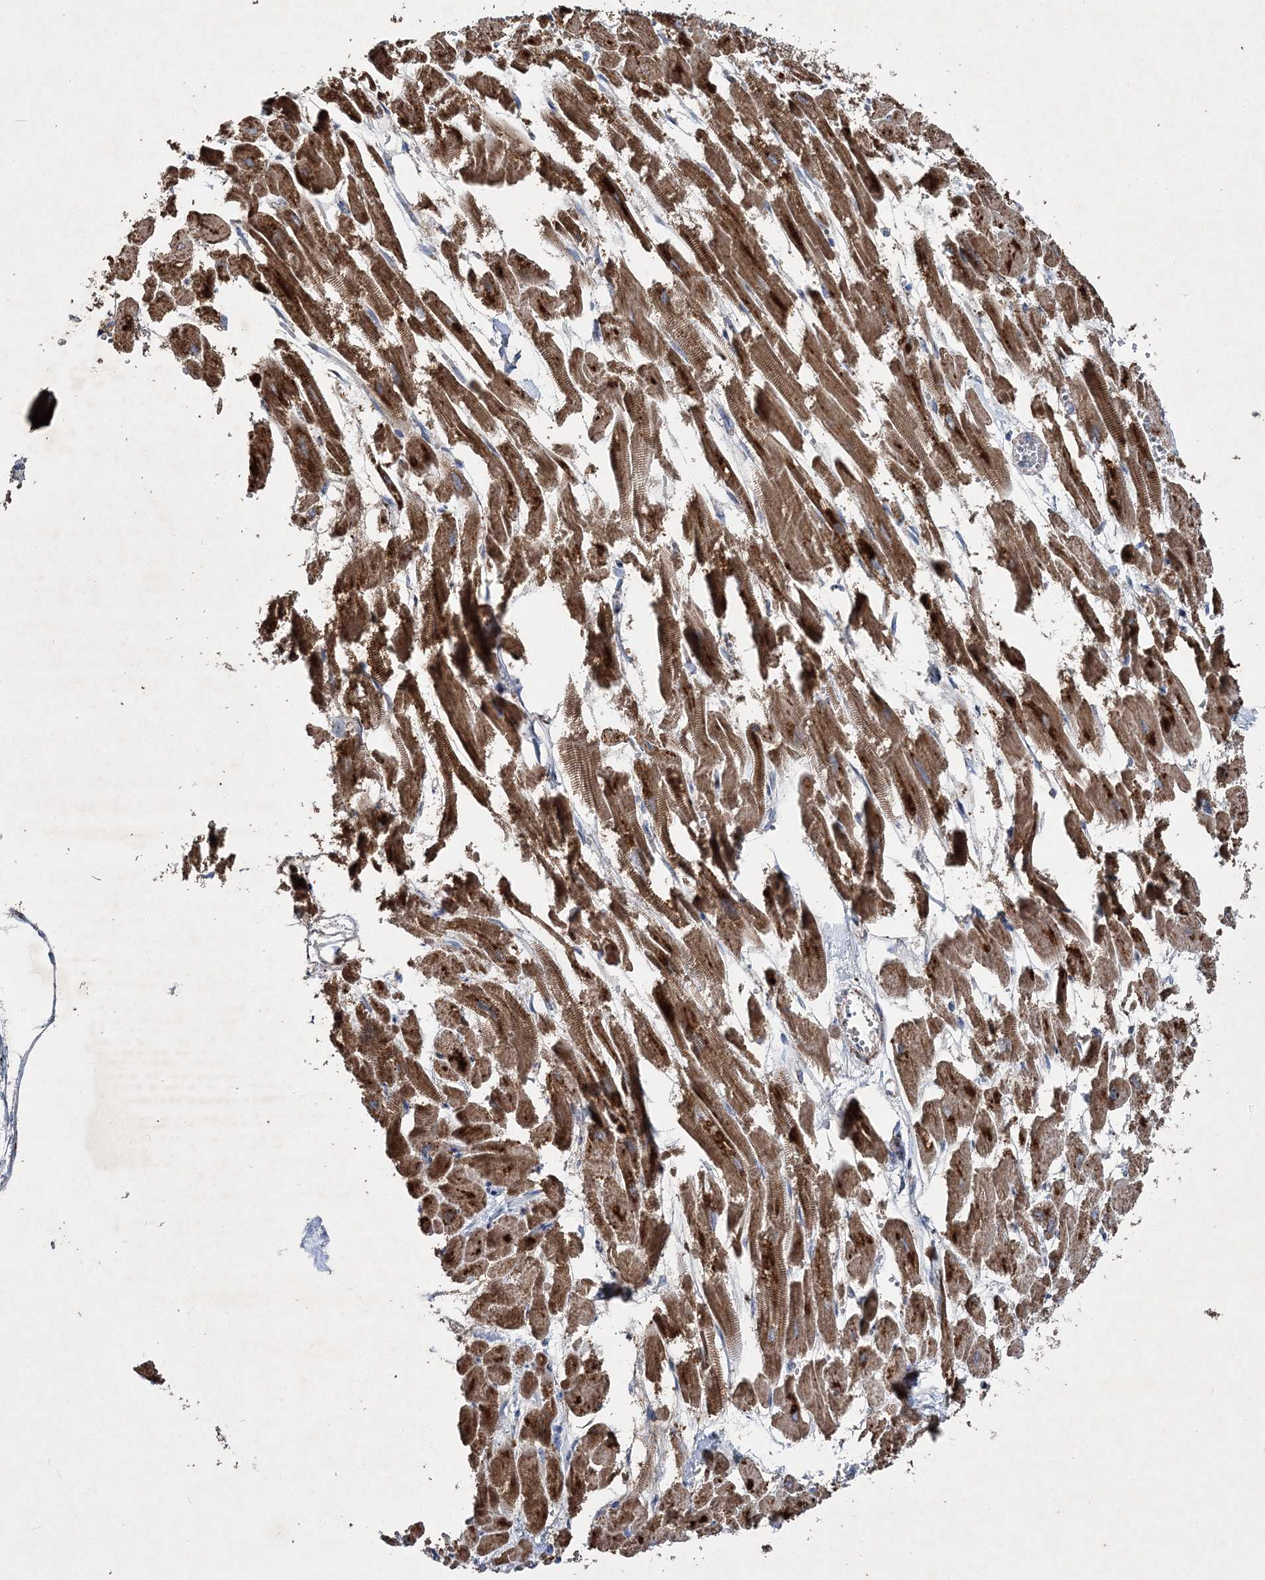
{"staining": {"intensity": "strong", "quantity": ">75%", "location": "cytoplasmic/membranous"}, "tissue": "heart muscle", "cell_type": "Cardiomyocytes", "image_type": "normal", "snomed": [{"axis": "morphology", "description": "Normal tissue, NOS"}, {"axis": "topography", "description": "Heart"}], "caption": "A high amount of strong cytoplasmic/membranous expression is present in approximately >75% of cardiomyocytes in benign heart muscle.", "gene": "SPAG16", "patient": {"sex": "male", "age": 54}}